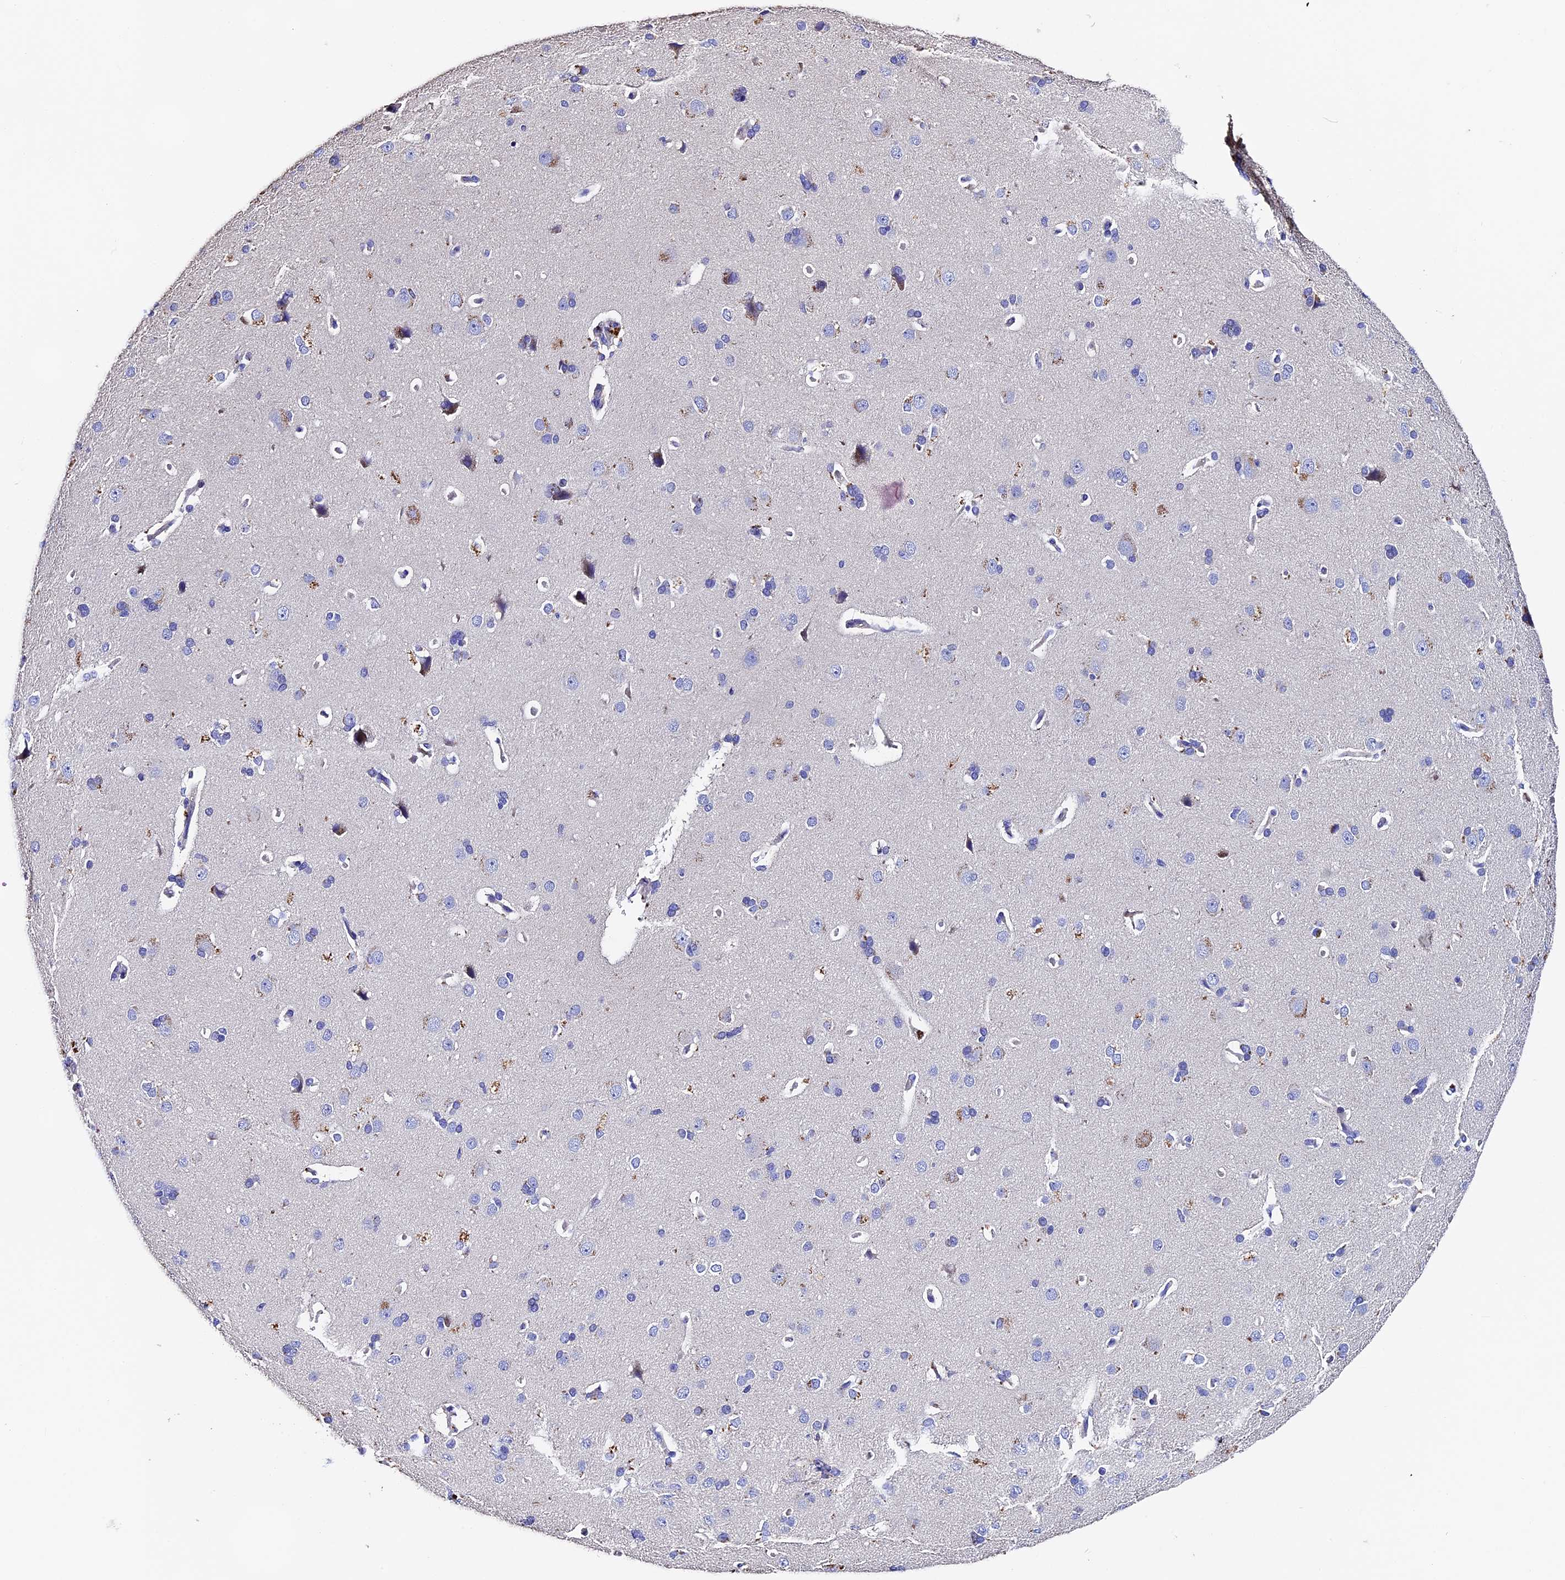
{"staining": {"intensity": "negative", "quantity": "none", "location": "none"}, "tissue": "cerebral cortex", "cell_type": "Endothelial cells", "image_type": "normal", "snomed": [{"axis": "morphology", "description": "Normal tissue, NOS"}, {"axis": "topography", "description": "Cerebral cortex"}], "caption": "Benign cerebral cortex was stained to show a protein in brown. There is no significant positivity in endothelial cells. (DAB IHC visualized using brightfield microscopy, high magnification).", "gene": "FBXW9", "patient": {"sex": "male", "age": 62}}